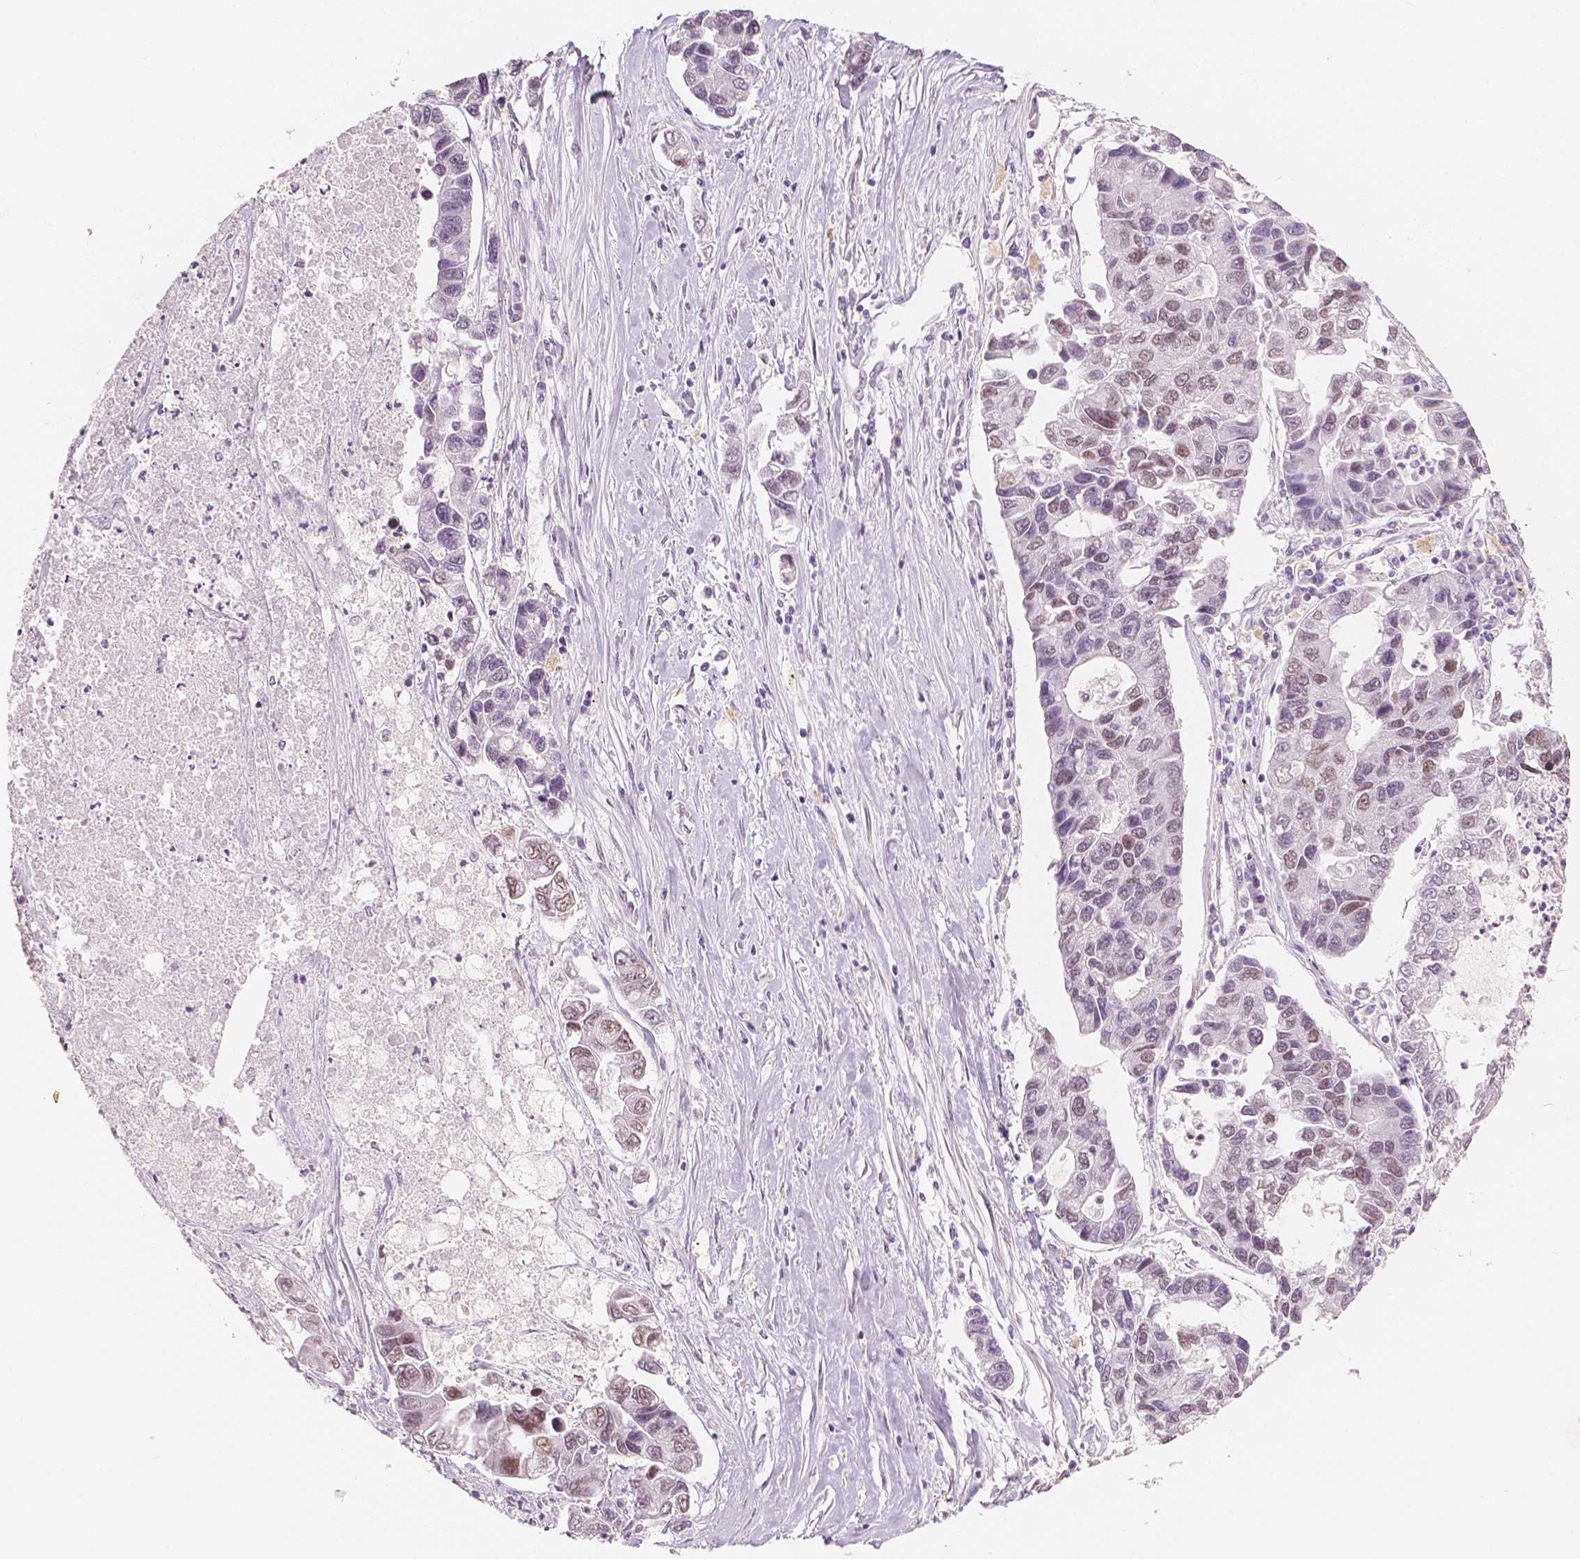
{"staining": {"intensity": "weak", "quantity": "25%-75%", "location": "nuclear"}, "tissue": "lung cancer", "cell_type": "Tumor cells", "image_type": "cancer", "snomed": [{"axis": "morphology", "description": "Adenocarcinoma, NOS"}, {"axis": "topography", "description": "Bronchus"}, {"axis": "topography", "description": "Lung"}], "caption": "Adenocarcinoma (lung) stained with immunohistochemistry (IHC) shows weak nuclear staining in about 25%-75% of tumor cells.", "gene": "KDM5B", "patient": {"sex": "female", "age": 51}}